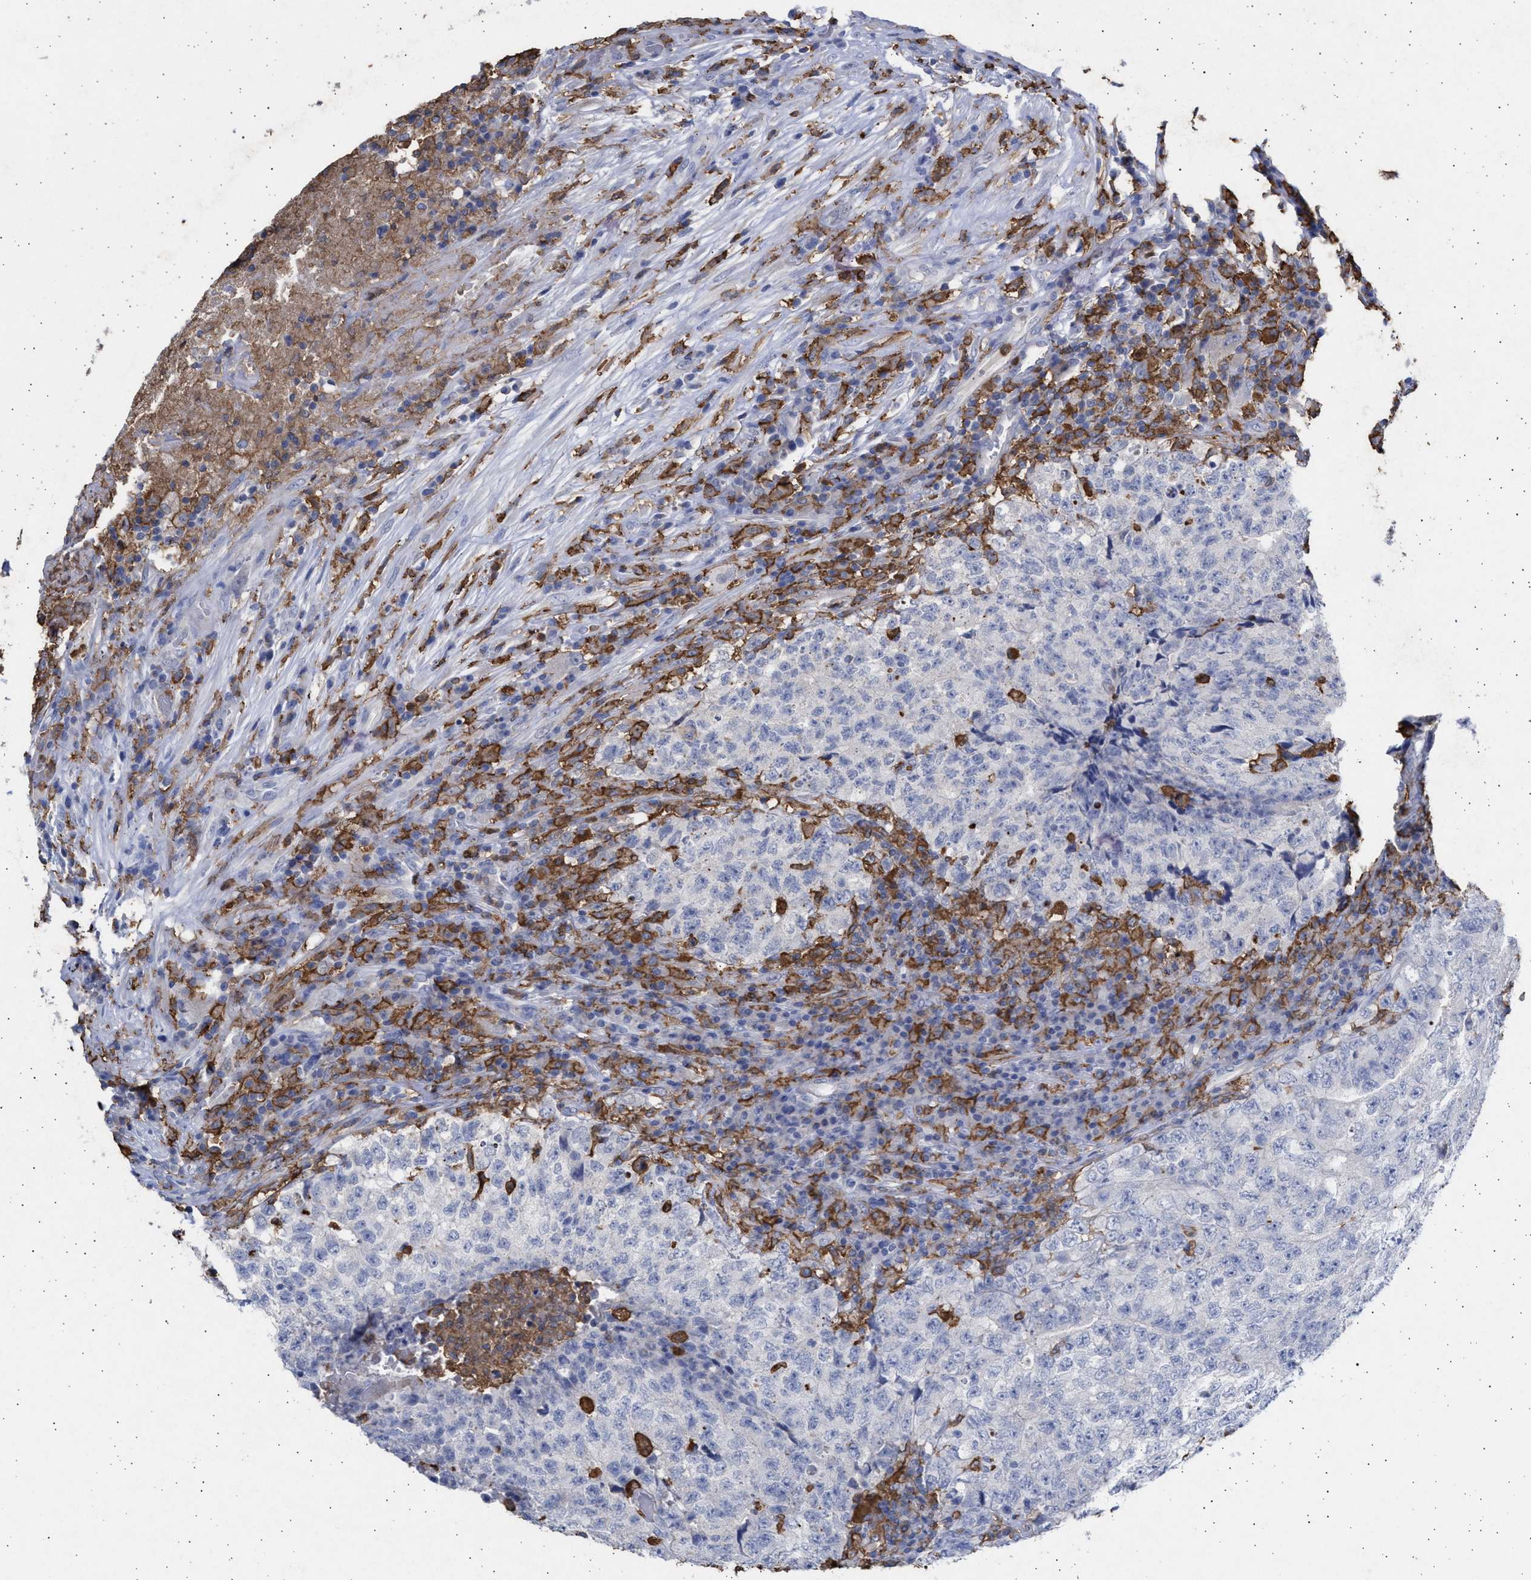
{"staining": {"intensity": "negative", "quantity": "none", "location": "none"}, "tissue": "testis cancer", "cell_type": "Tumor cells", "image_type": "cancer", "snomed": [{"axis": "morphology", "description": "Necrosis, NOS"}, {"axis": "morphology", "description": "Carcinoma, Embryonal, NOS"}, {"axis": "topography", "description": "Testis"}], "caption": "IHC histopathology image of neoplastic tissue: embryonal carcinoma (testis) stained with DAB exhibits no significant protein staining in tumor cells.", "gene": "FCER1A", "patient": {"sex": "male", "age": 19}}